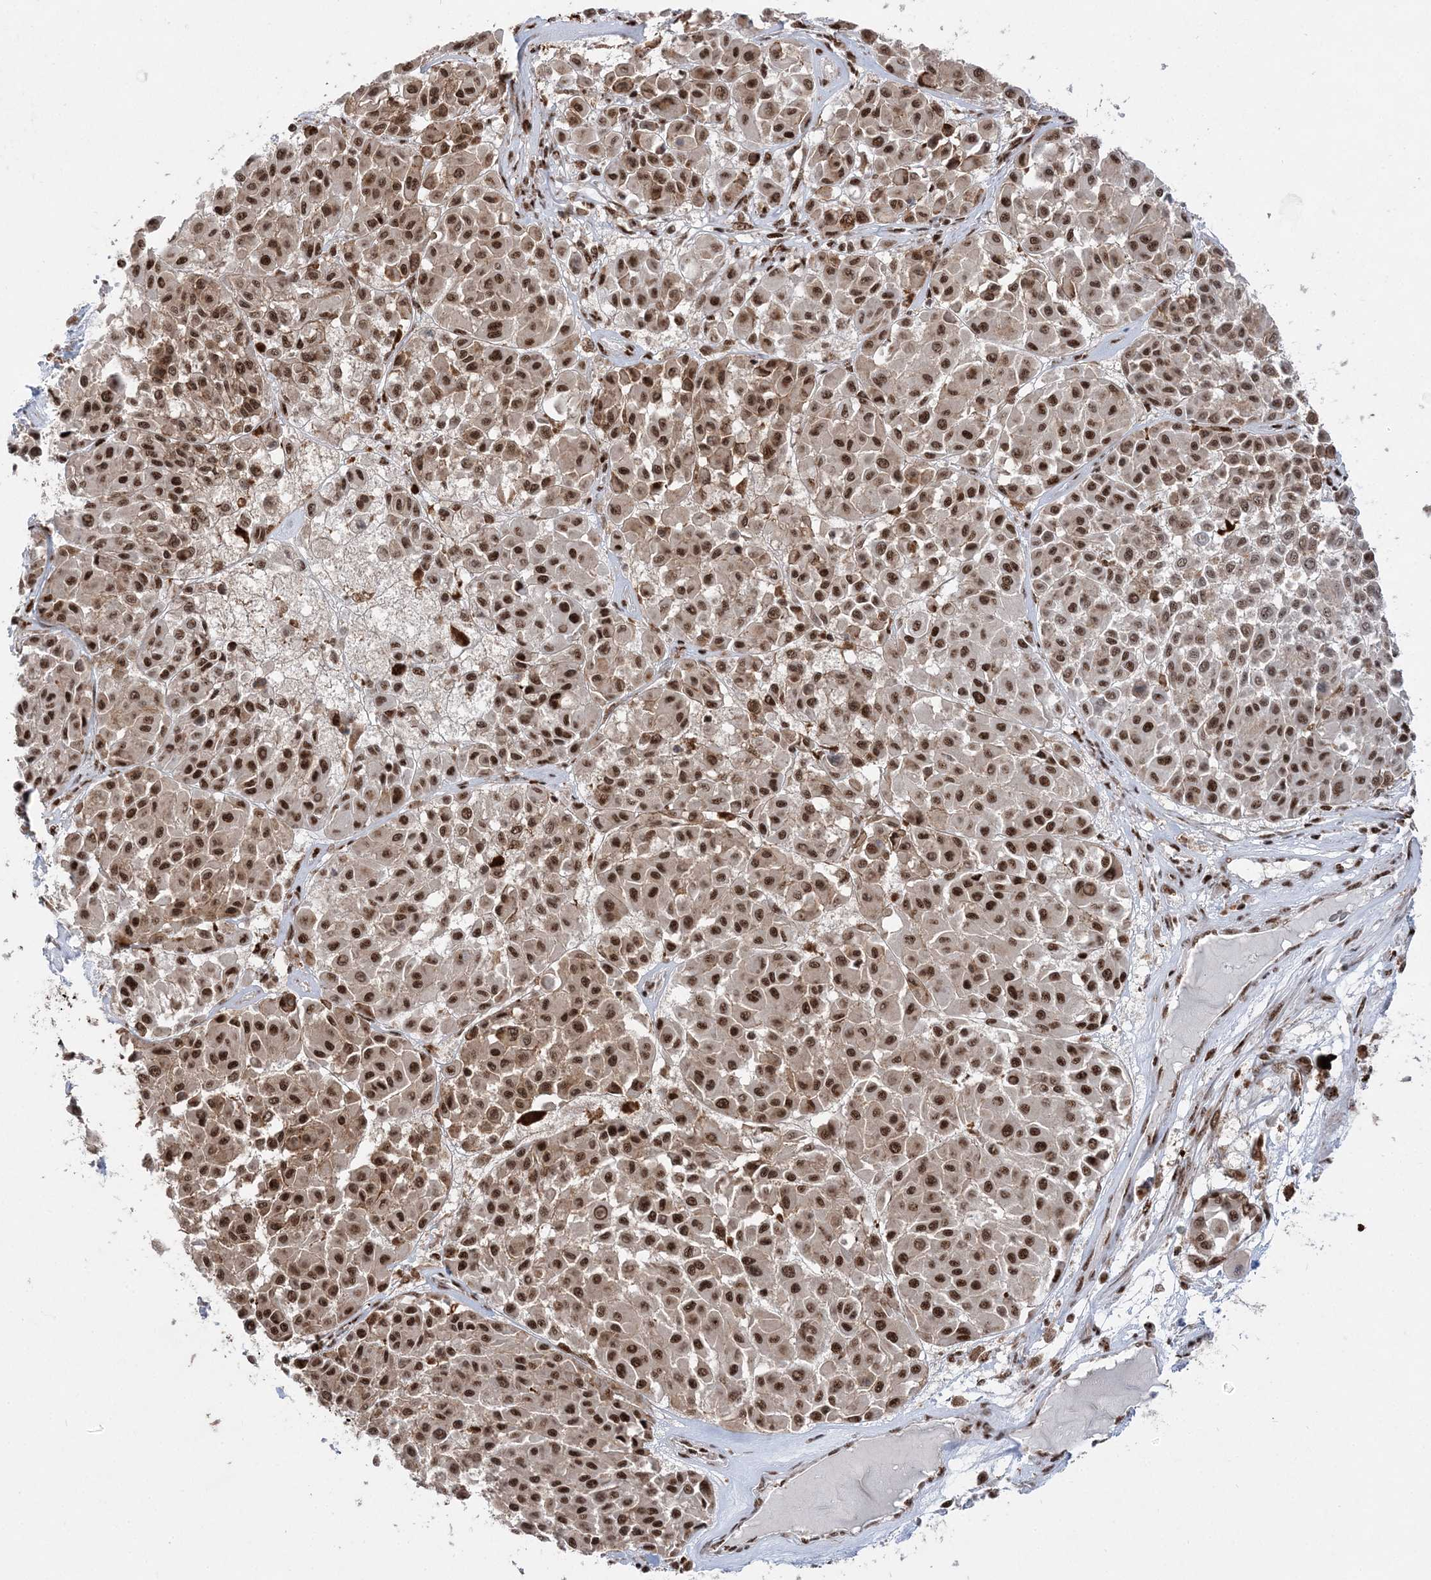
{"staining": {"intensity": "moderate", "quantity": ">75%", "location": "nuclear"}, "tissue": "melanoma", "cell_type": "Tumor cells", "image_type": "cancer", "snomed": [{"axis": "morphology", "description": "Malignant melanoma, Metastatic site"}, {"axis": "topography", "description": "Soft tissue"}], "caption": "This image shows malignant melanoma (metastatic site) stained with immunohistochemistry to label a protein in brown. The nuclear of tumor cells show moderate positivity for the protein. Nuclei are counter-stained blue.", "gene": "RBM17", "patient": {"sex": "male", "age": 41}}